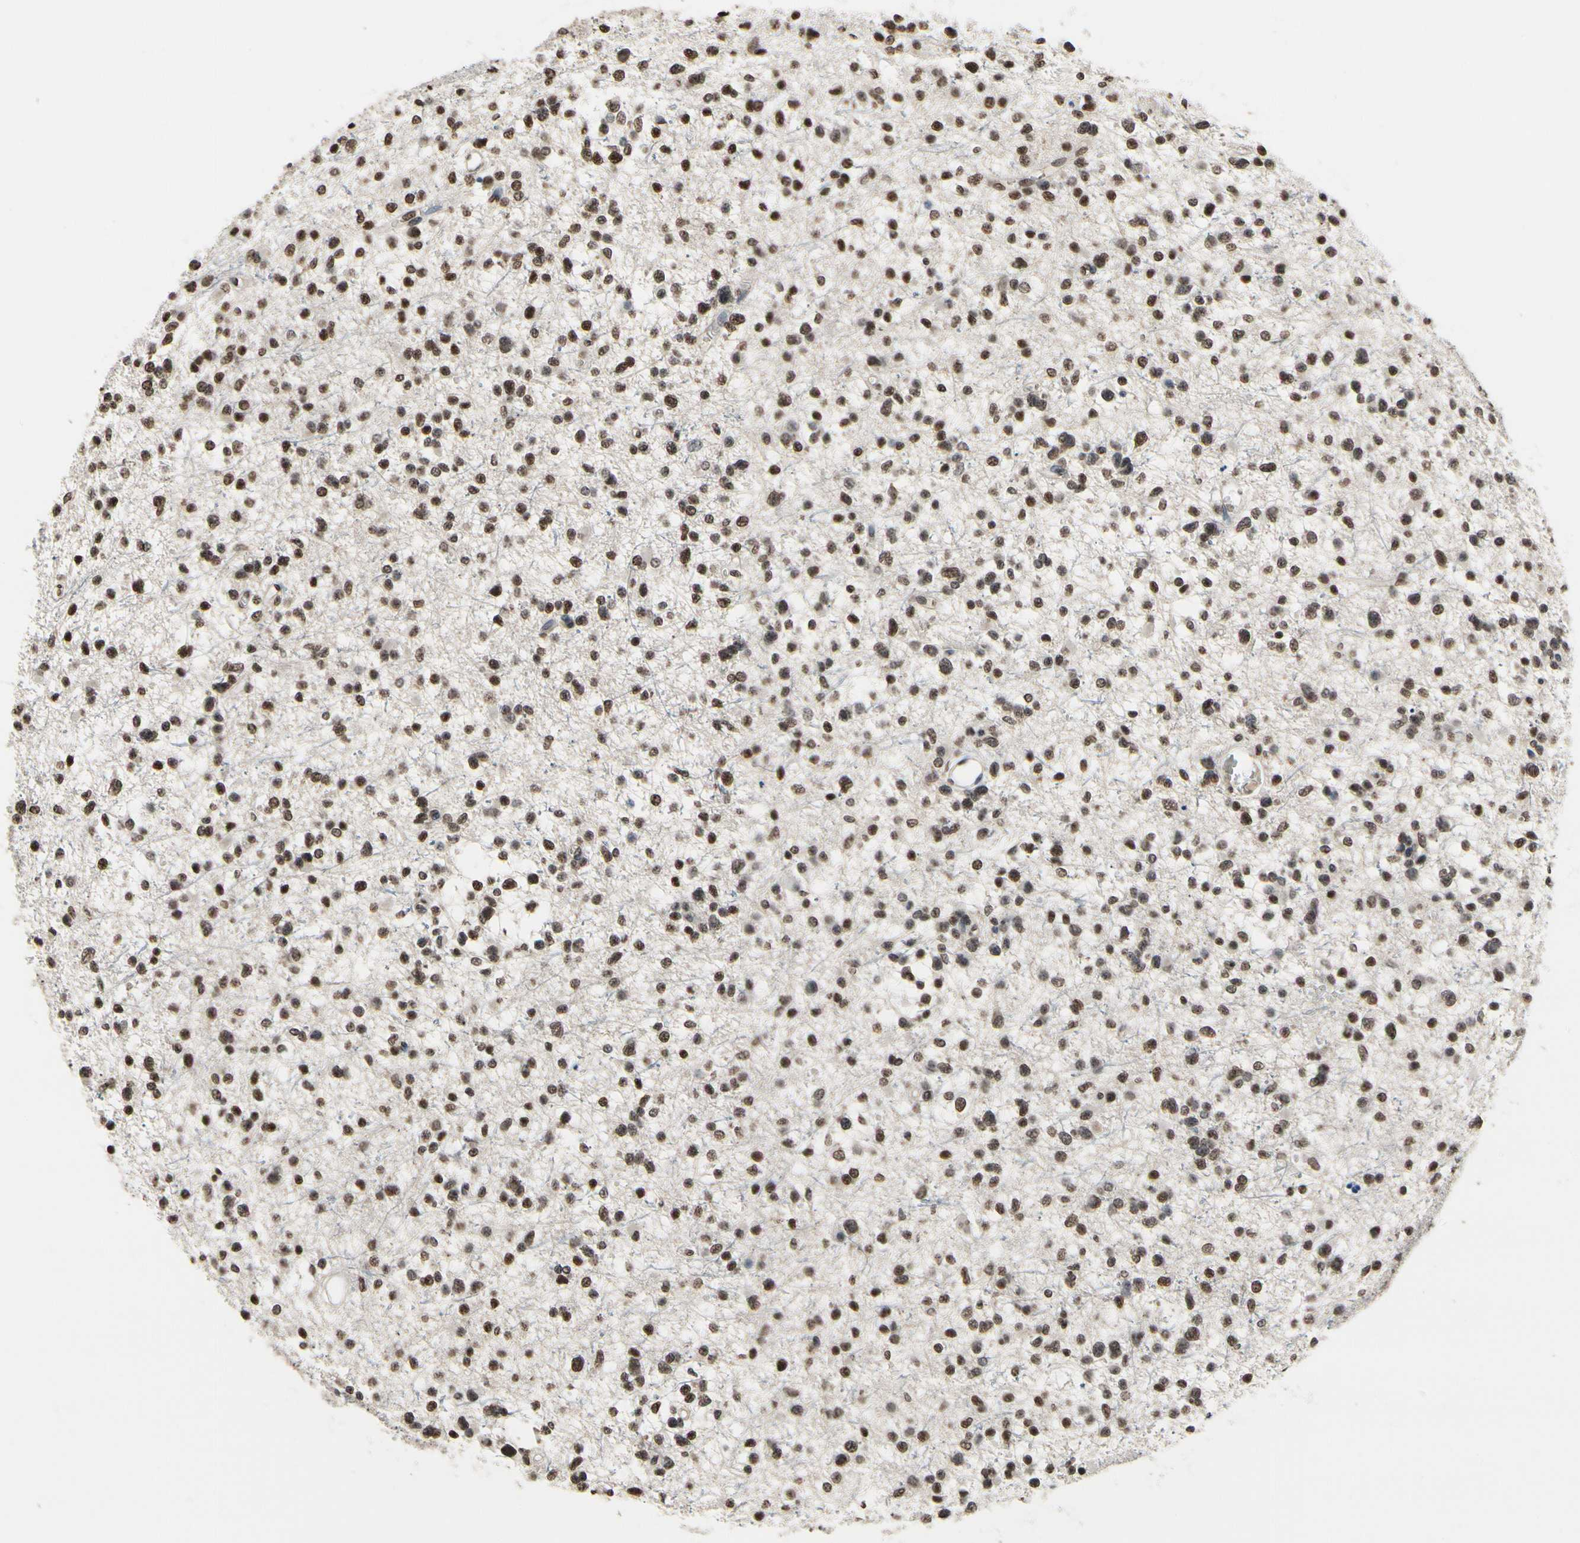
{"staining": {"intensity": "strong", "quantity": ">75%", "location": "nuclear"}, "tissue": "glioma", "cell_type": "Tumor cells", "image_type": "cancer", "snomed": [{"axis": "morphology", "description": "Glioma, malignant, Low grade"}, {"axis": "topography", "description": "Brain"}], "caption": "This is a photomicrograph of immunohistochemistry (IHC) staining of glioma, which shows strong positivity in the nuclear of tumor cells.", "gene": "HIPK2", "patient": {"sex": "female", "age": 22}}